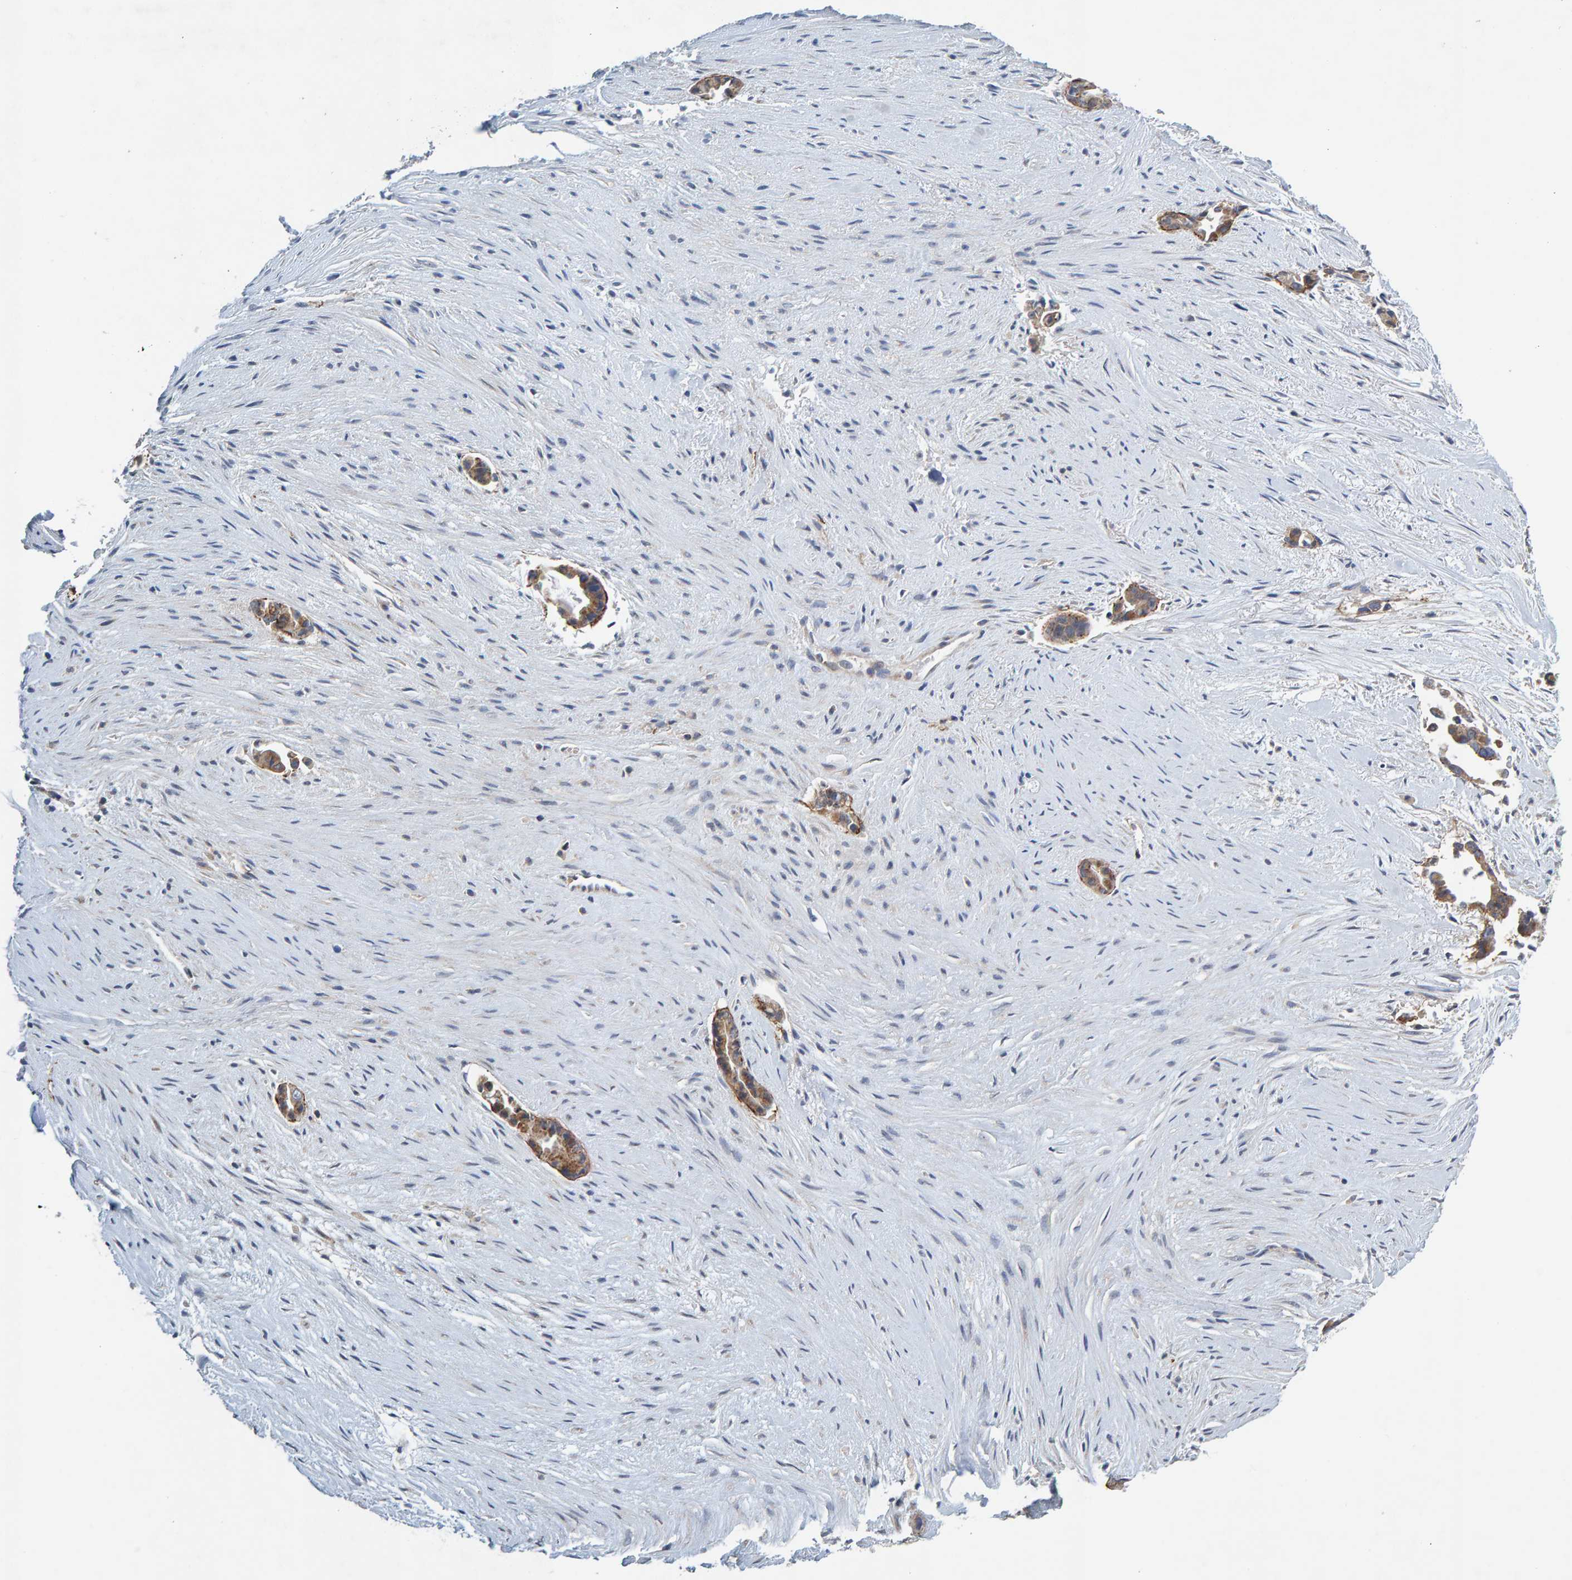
{"staining": {"intensity": "weak", "quantity": ">75%", "location": "cytoplasmic/membranous"}, "tissue": "liver cancer", "cell_type": "Tumor cells", "image_type": "cancer", "snomed": [{"axis": "morphology", "description": "Cholangiocarcinoma"}, {"axis": "topography", "description": "Liver"}], "caption": "Protein staining by immunohistochemistry (IHC) shows weak cytoplasmic/membranous expression in approximately >75% of tumor cells in liver cancer.", "gene": "CCM2", "patient": {"sex": "female", "age": 55}}